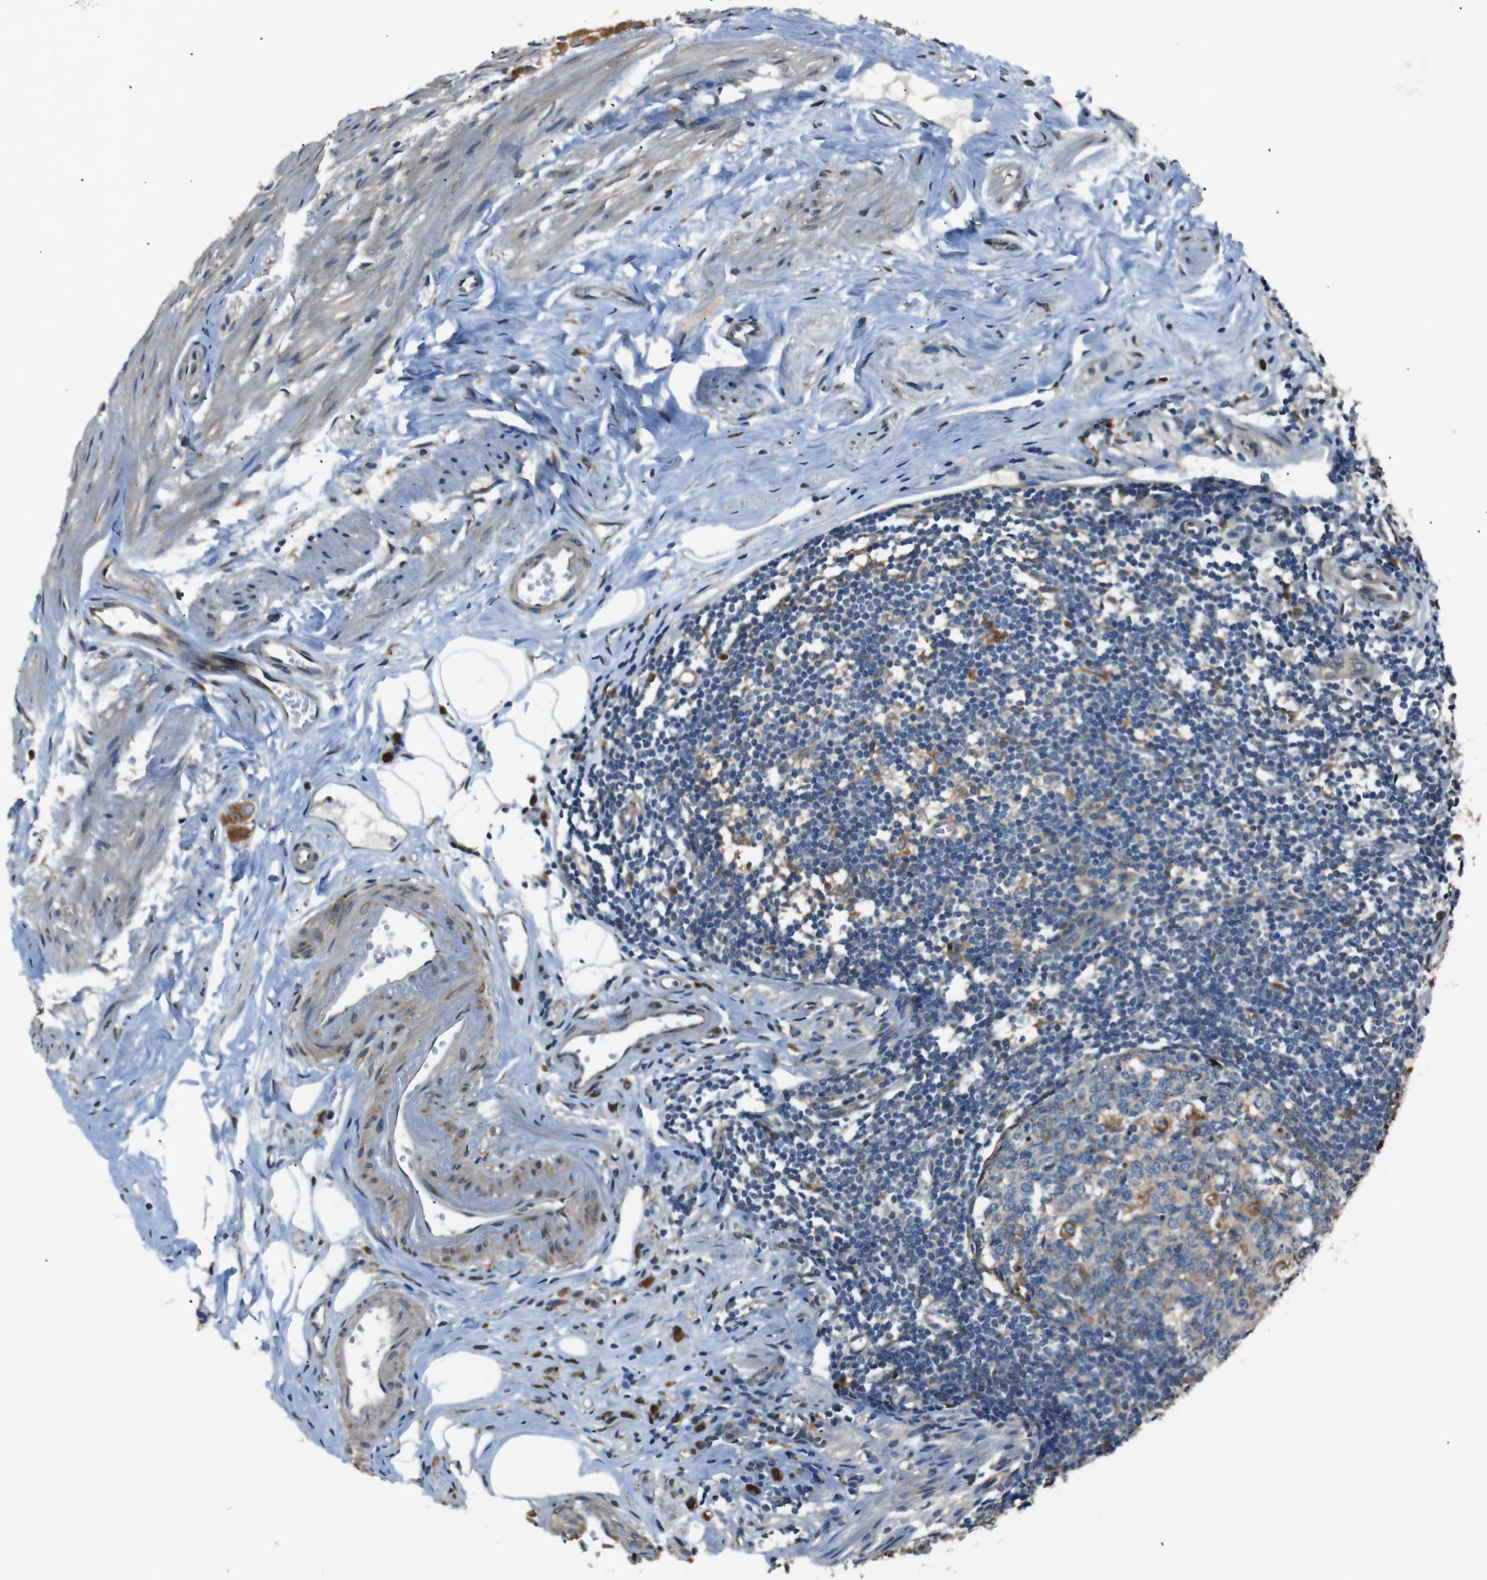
{"staining": {"intensity": "moderate", "quantity": ">75%", "location": "cytoplasmic/membranous"}, "tissue": "appendix", "cell_type": "Glandular cells", "image_type": "normal", "snomed": [{"axis": "morphology", "description": "Normal tissue, NOS"}, {"axis": "topography", "description": "Appendix"}], "caption": "Immunohistochemical staining of normal appendix reveals >75% levels of moderate cytoplasmic/membranous protein positivity in approximately >75% of glandular cells.", "gene": "TMED2", "patient": {"sex": "female", "age": 77}}